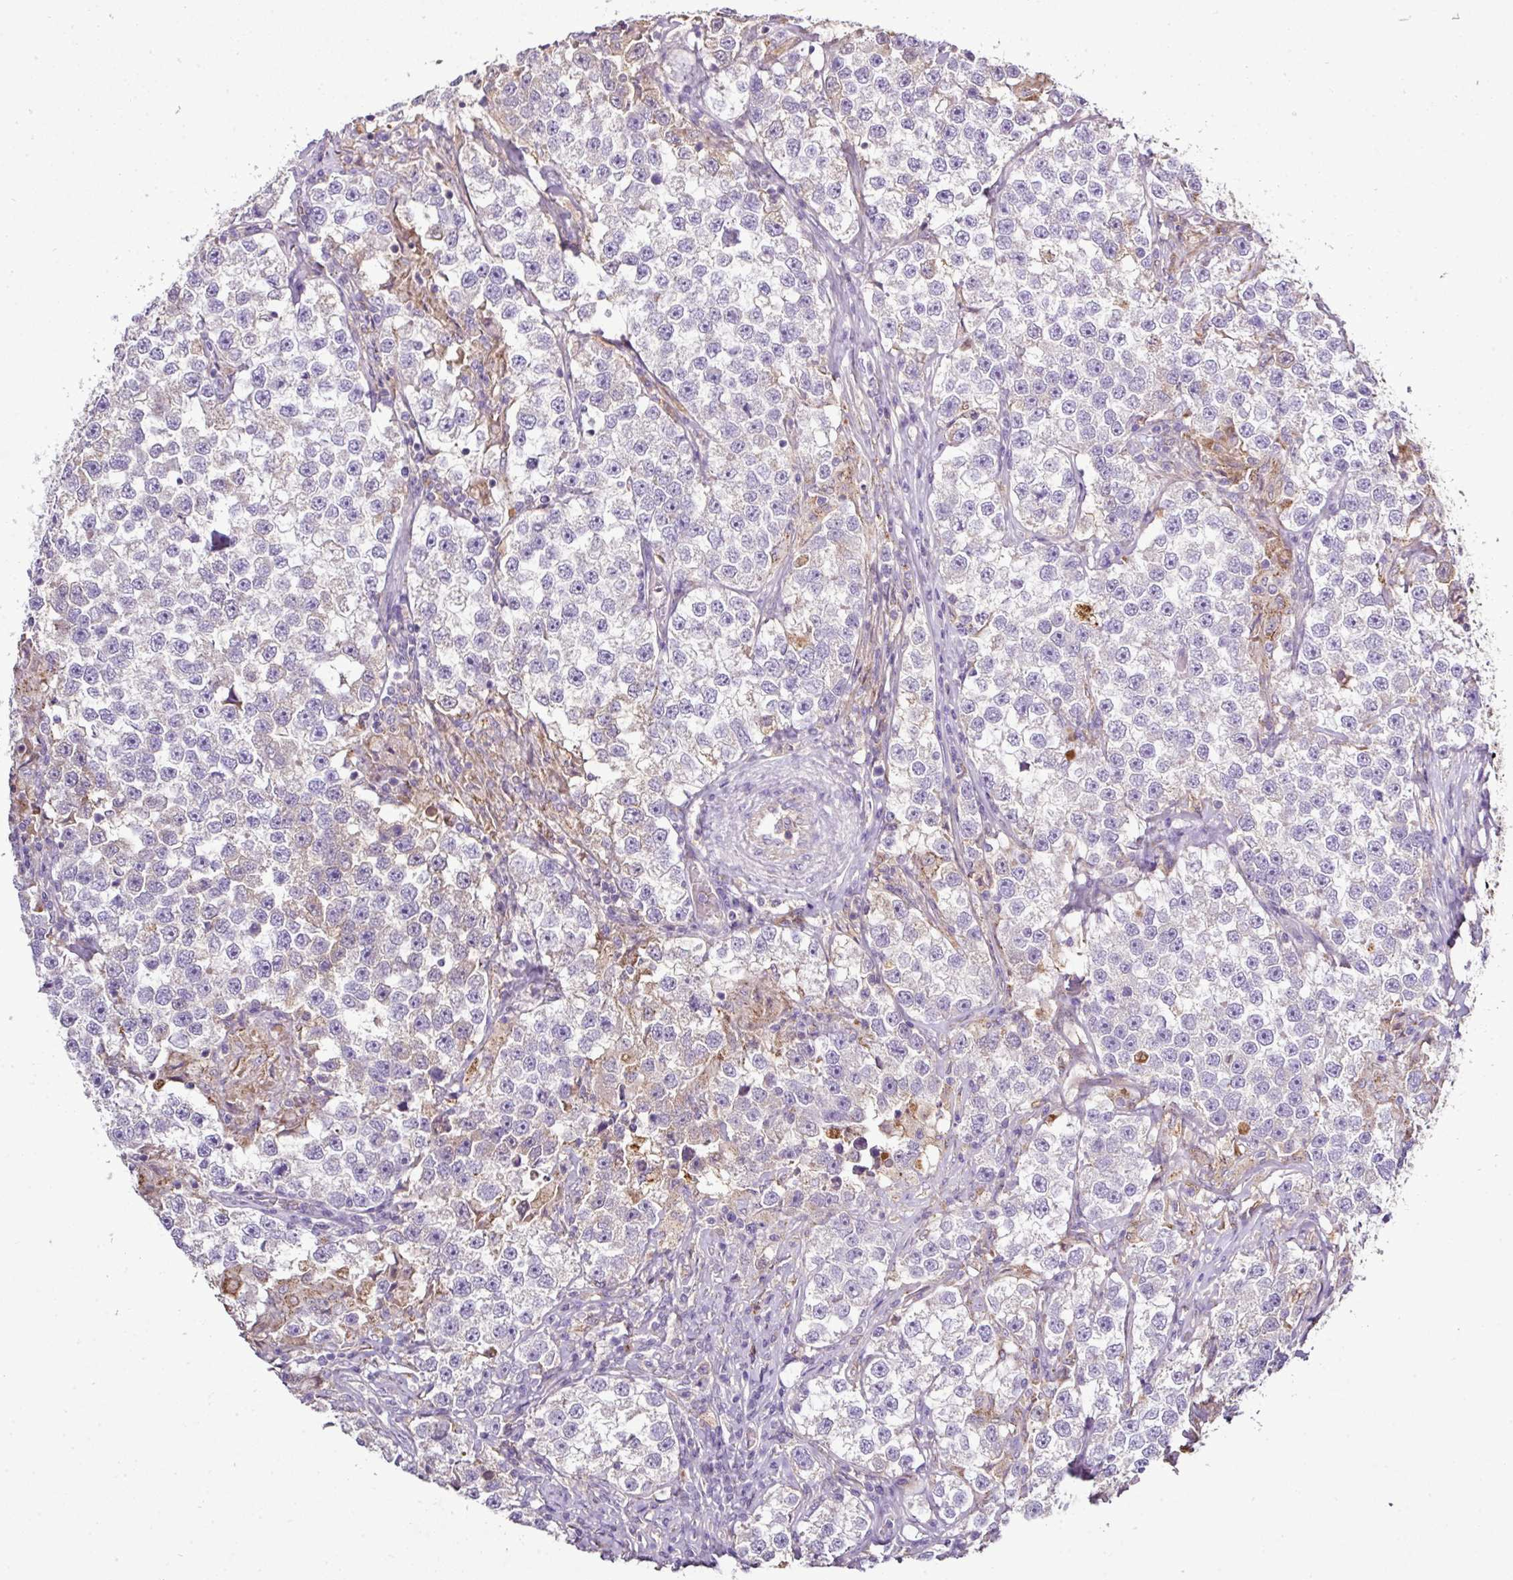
{"staining": {"intensity": "negative", "quantity": "none", "location": "none"}, "tissue": "testis cancer", "cell_type": "Tumor cells", "image_type": "cancer", "snomed": [{"axis": "morphology", "description": "Seminoma, NOS"}, {"axis": "topography", "description": "Testis"}], "caption": "Tumor cells are negative for brown protein staining in testis cancer. The staining was performed using DAB (3,3'-diaminobenzidine) to visualize the protein expression in brown, while the nuclei were stained in blue with hematoxylin (Magnification: 20x).", "gene": "CAB39L", "patient": {"sex": "male", "age": 46}}